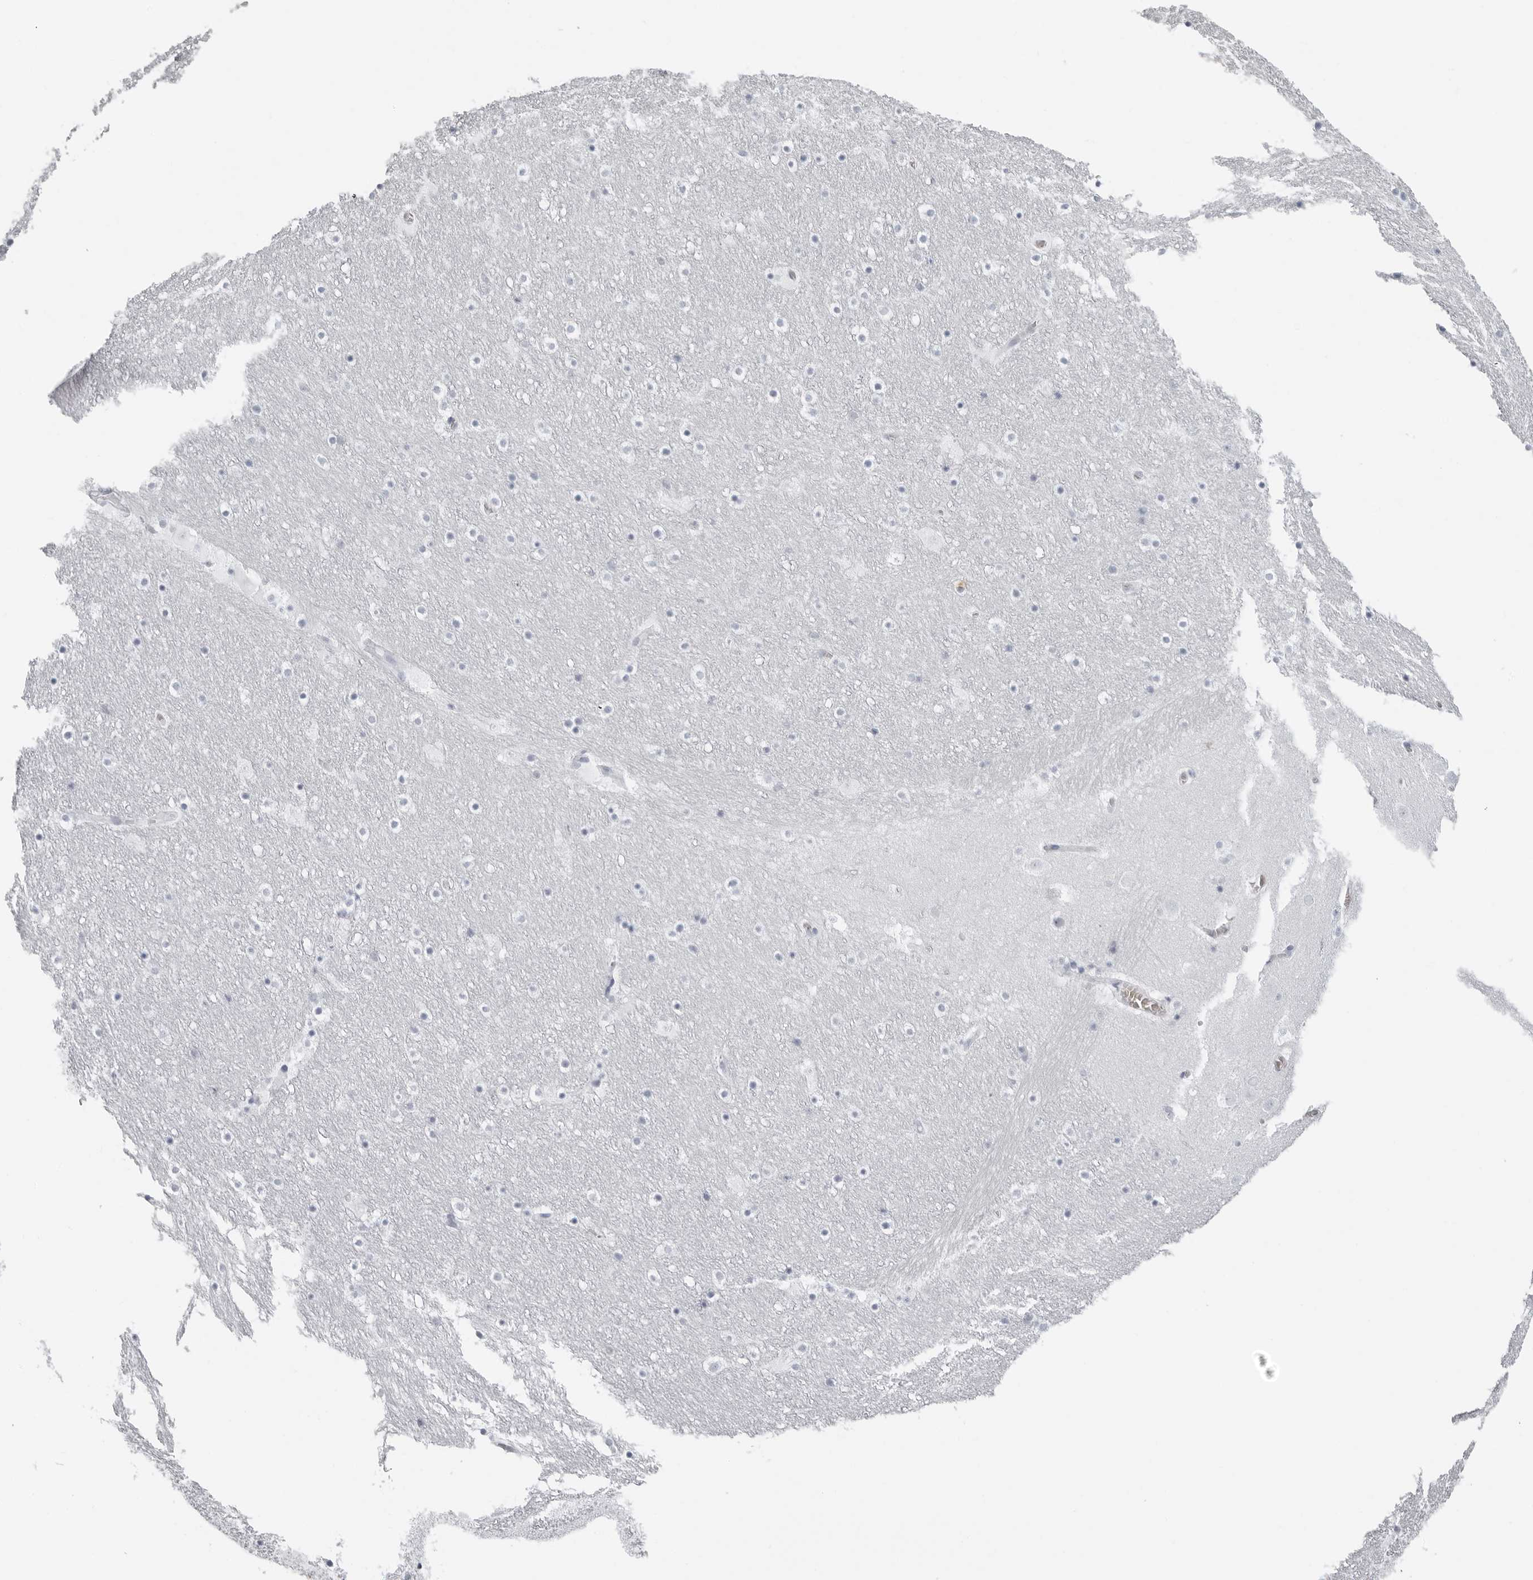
{"staining": {"intensity": "negative", "quantity": "none", "location": "none"}, "tissue": "caudate", "cell_type": "Glial cells", "image_type": "normal", "snomed": [{"axis": "morphology", "description": "Normal tissue, NOS"}, {"axis": "topography", "description": "Lateral ventricle wall"}], "caption": "IHC image of benign caudate: caudate stained with DAB shows no significant protein positivity in glial cells.", "gene": "EPB41", "patient": {"sex": "male", "age": 45}}